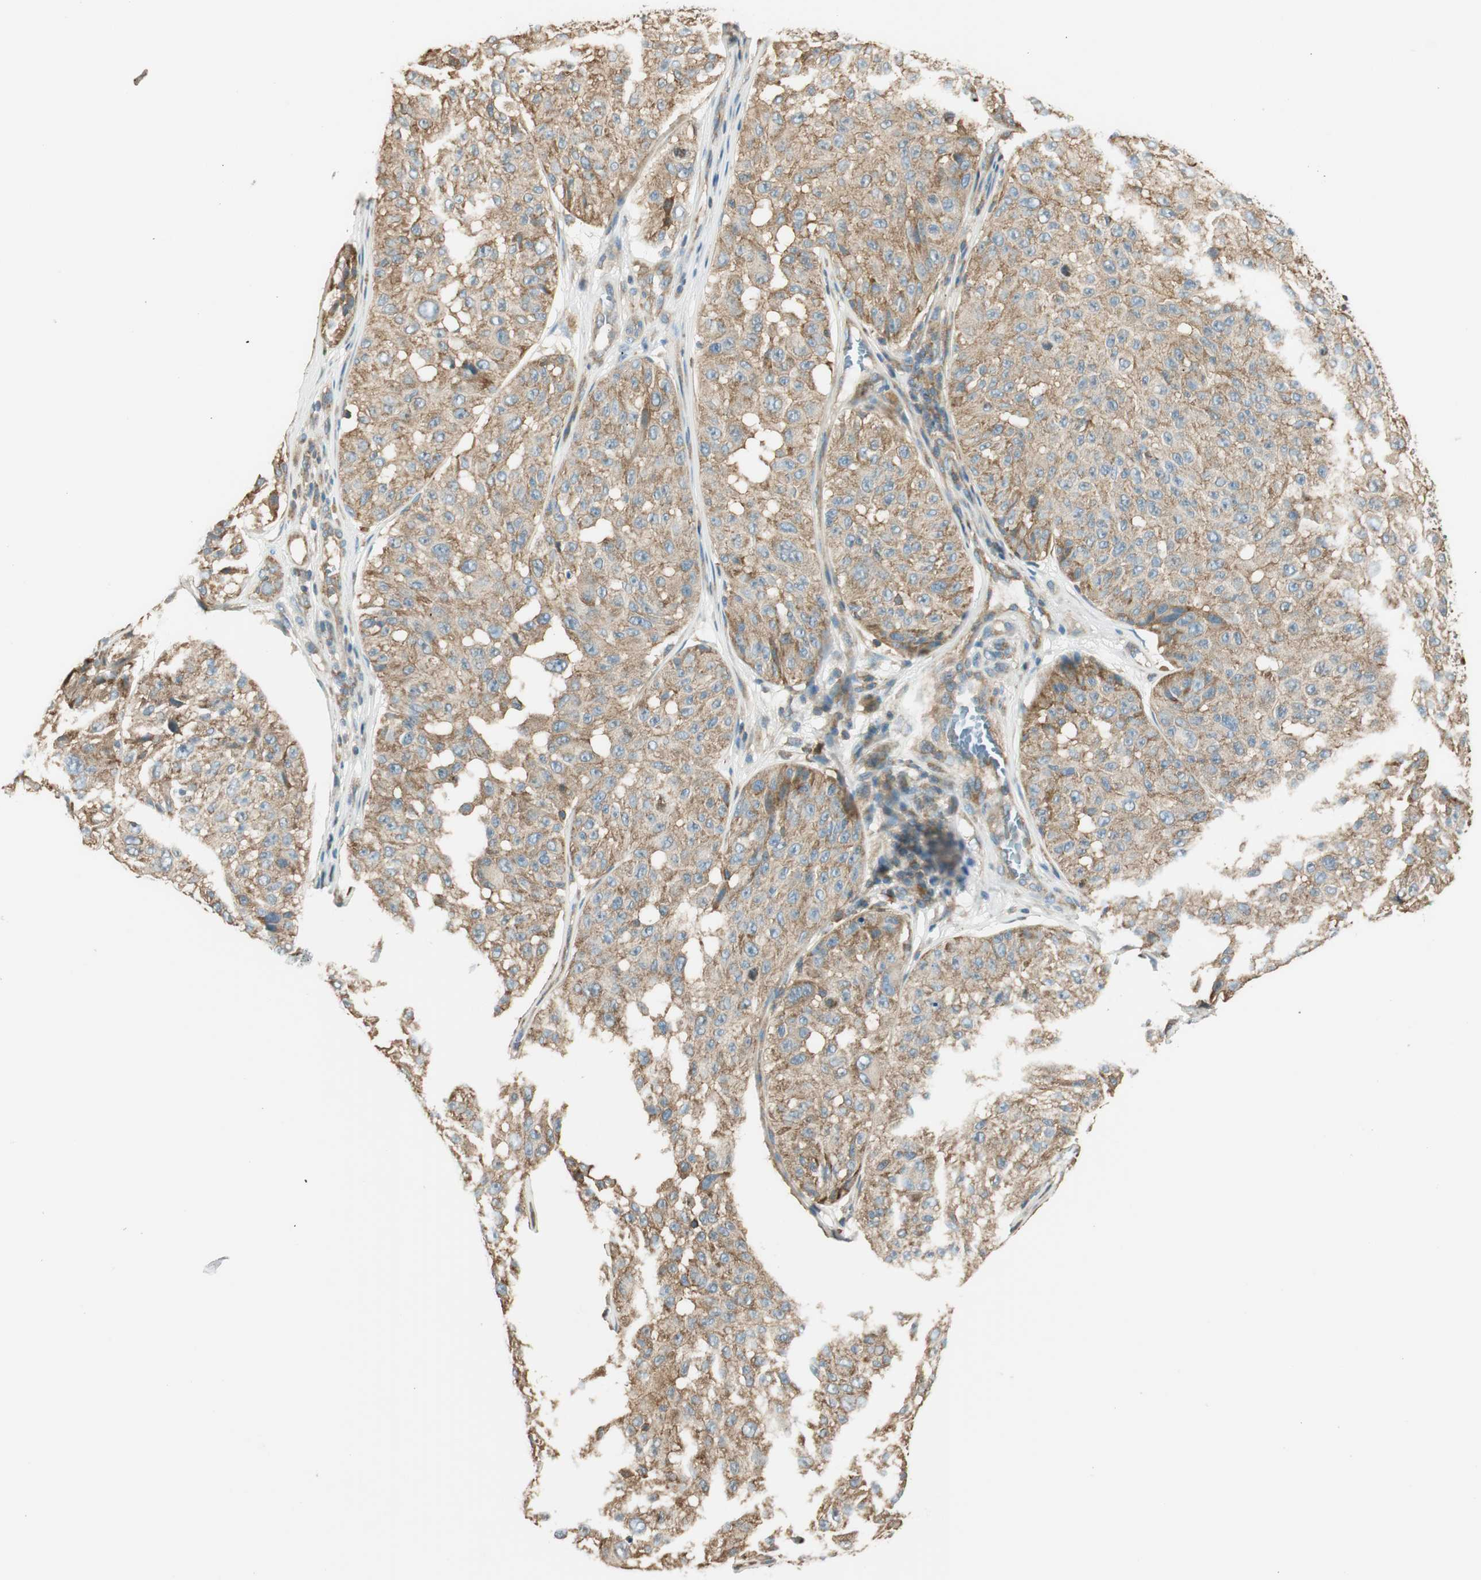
{"staining": {"intensity": "moderate", "quantity": ">75%", "location": "cytoplasmic/membranous"}, "tissue": "melanoma", "cell_type": "Tumor cells", "image_type": "cancer", "snomed": [{"axis": "morphology", "description": "Malignant melanoma, NOS"}, {"axis": "topography", "description": "Skin"}], "caption": "About >75% of tumor cells in human malignant melanoma demonstrate moderate cytoplasmic/membranous protein expression as visualized by brown immunohistochemical staining.", "gene": "PI4K2B", "patient": {"sex": "female", "age": 46}}